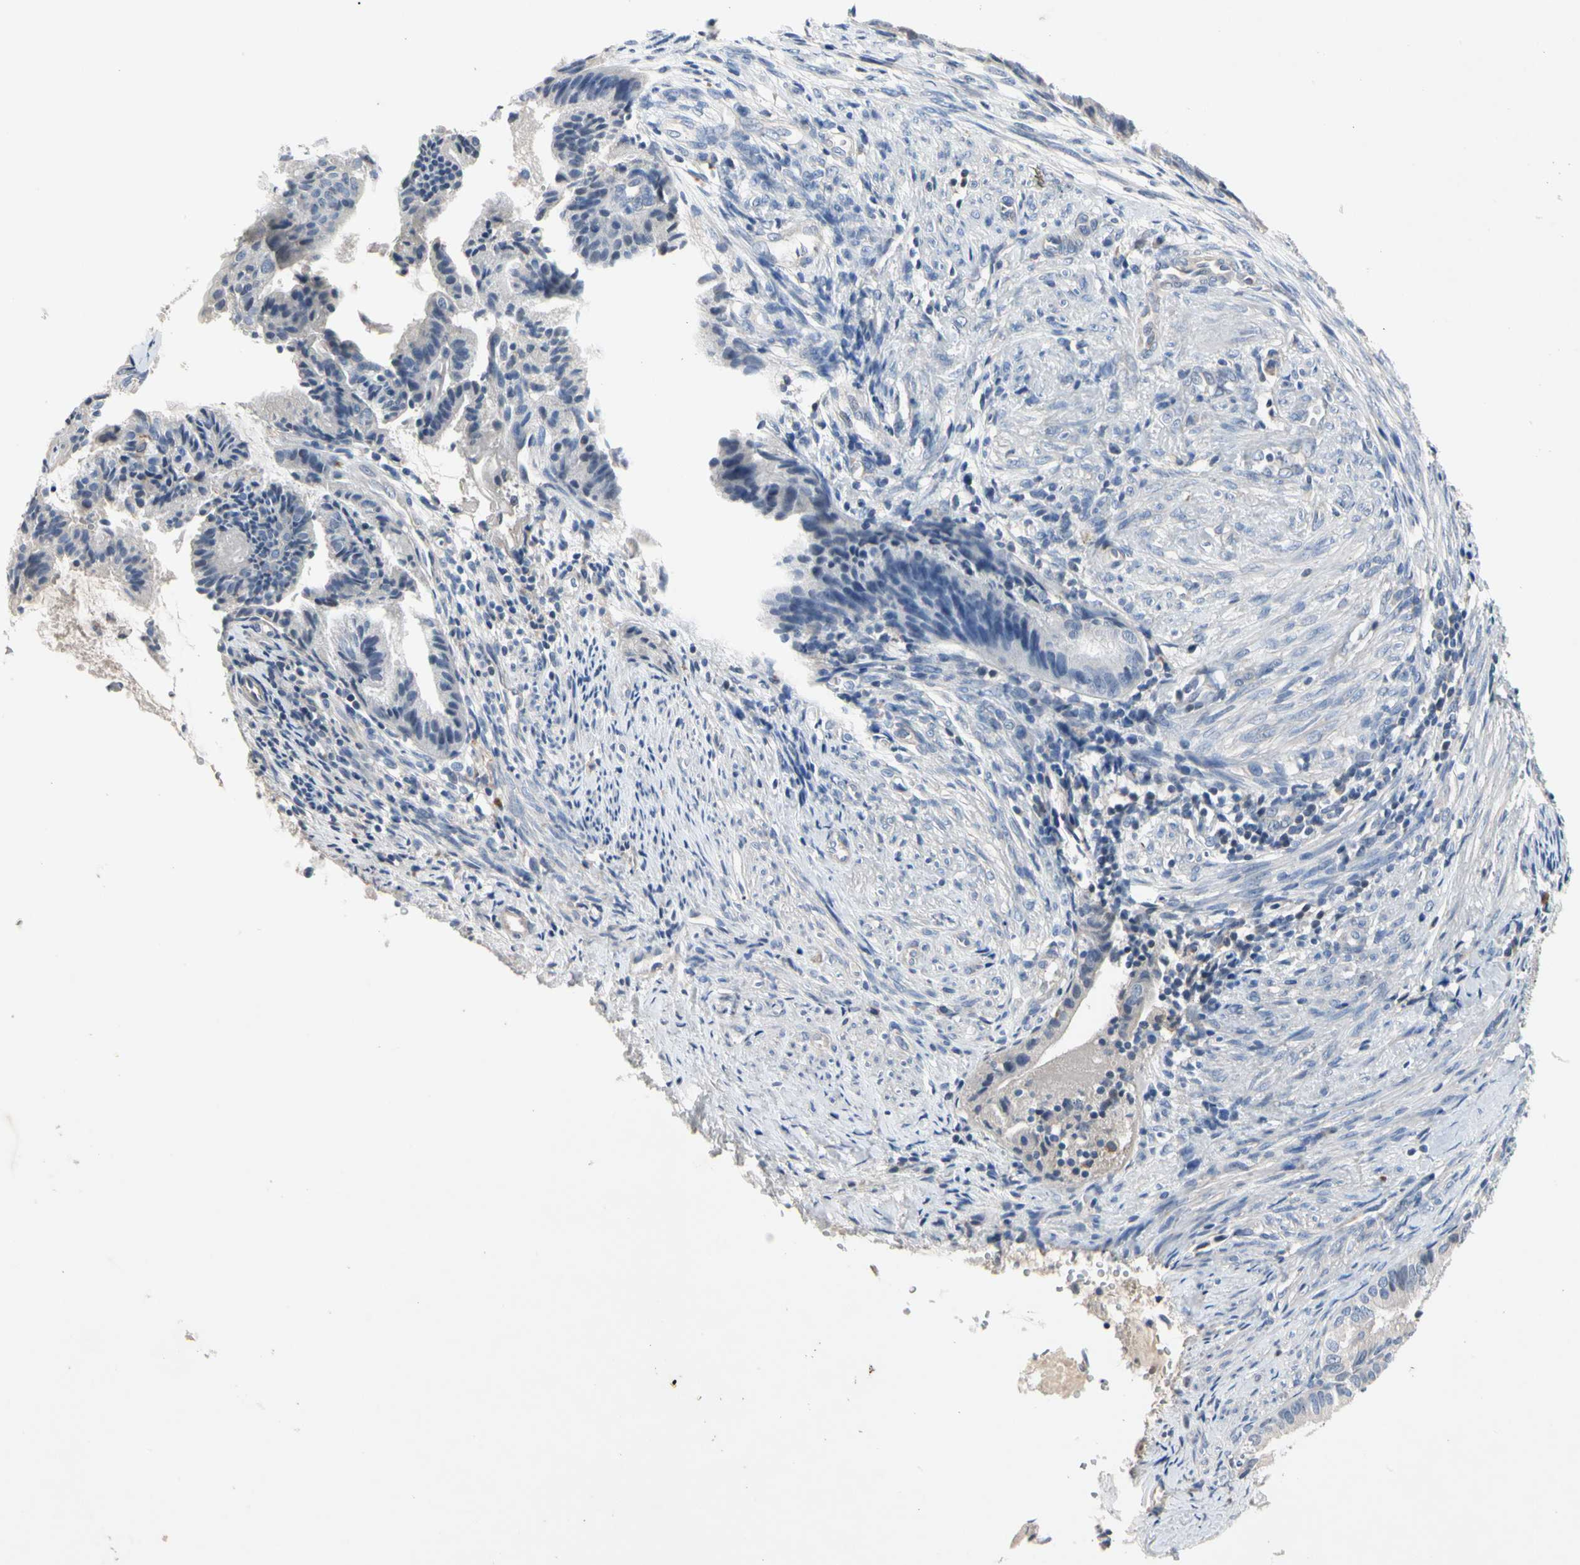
{"staining": {"intensity": "negative", "quantity": "none", "location": "none"}, "tissue": "endometrial cancer", "cell_type": "Tumor cells", "image_type": "cancer", "snomed": [{"axis": "morphology", "description": "Adenocarcinoma, NOS"}, {"axis": "topography", "description": "Endometrium"}], "caption": "Tumor cells show no significant expression in adenocarcinoma (endometrial). Nuclei are stained in blue.", "gene": "GAS6", "patient": {"sex": "female", "age": 86}}